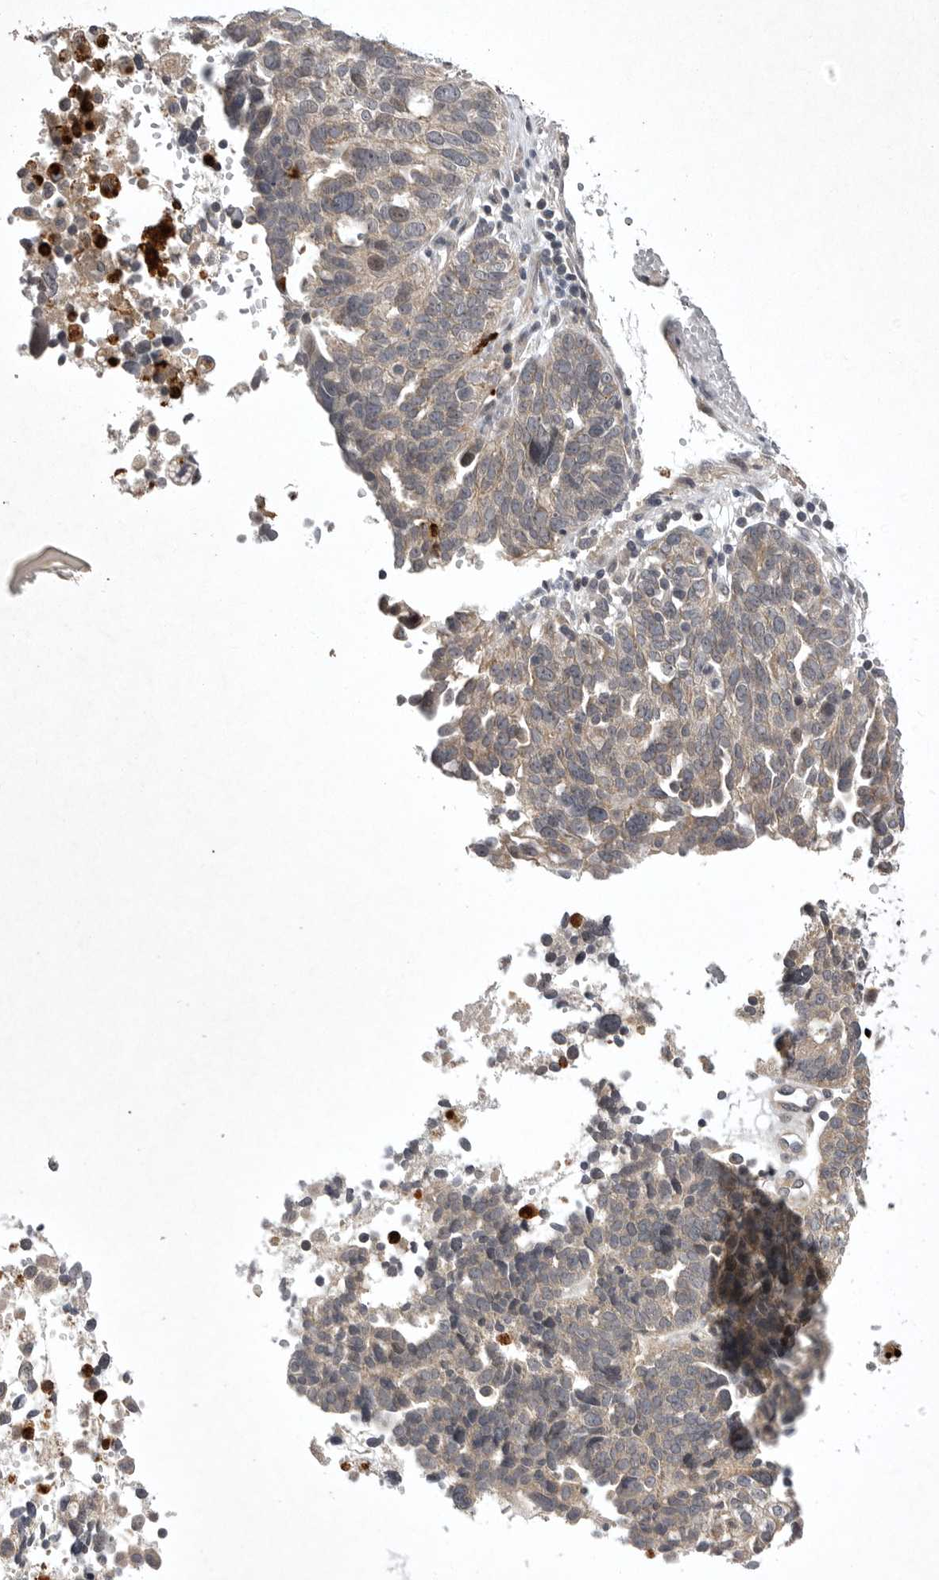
{"staining": {"intensity": "weak", "quantity": "<25%", "location": "cytoplasmic/membranous,nuclear"}, "tissue": "ovarian cancer", "cell_type": "Tumor cells", "image_type": "cancer", "snomed": [{"axis": "morphology", "description": "Cystadenocarcinoma, serous, NOS"}, {"axis": "topography", "description": "Ovary"}], "caption": "Immunohistochemistry (IHC) image of neoplastic tissue: ovarian cancer (serous cystadenocarcinoma) stained with DAB (3,3'-diaminobenzidine) exhibits no significant protein positivity in tumor cells.", "gene": "UBE3D", "patient": {"sex": "female", "age": 59}}